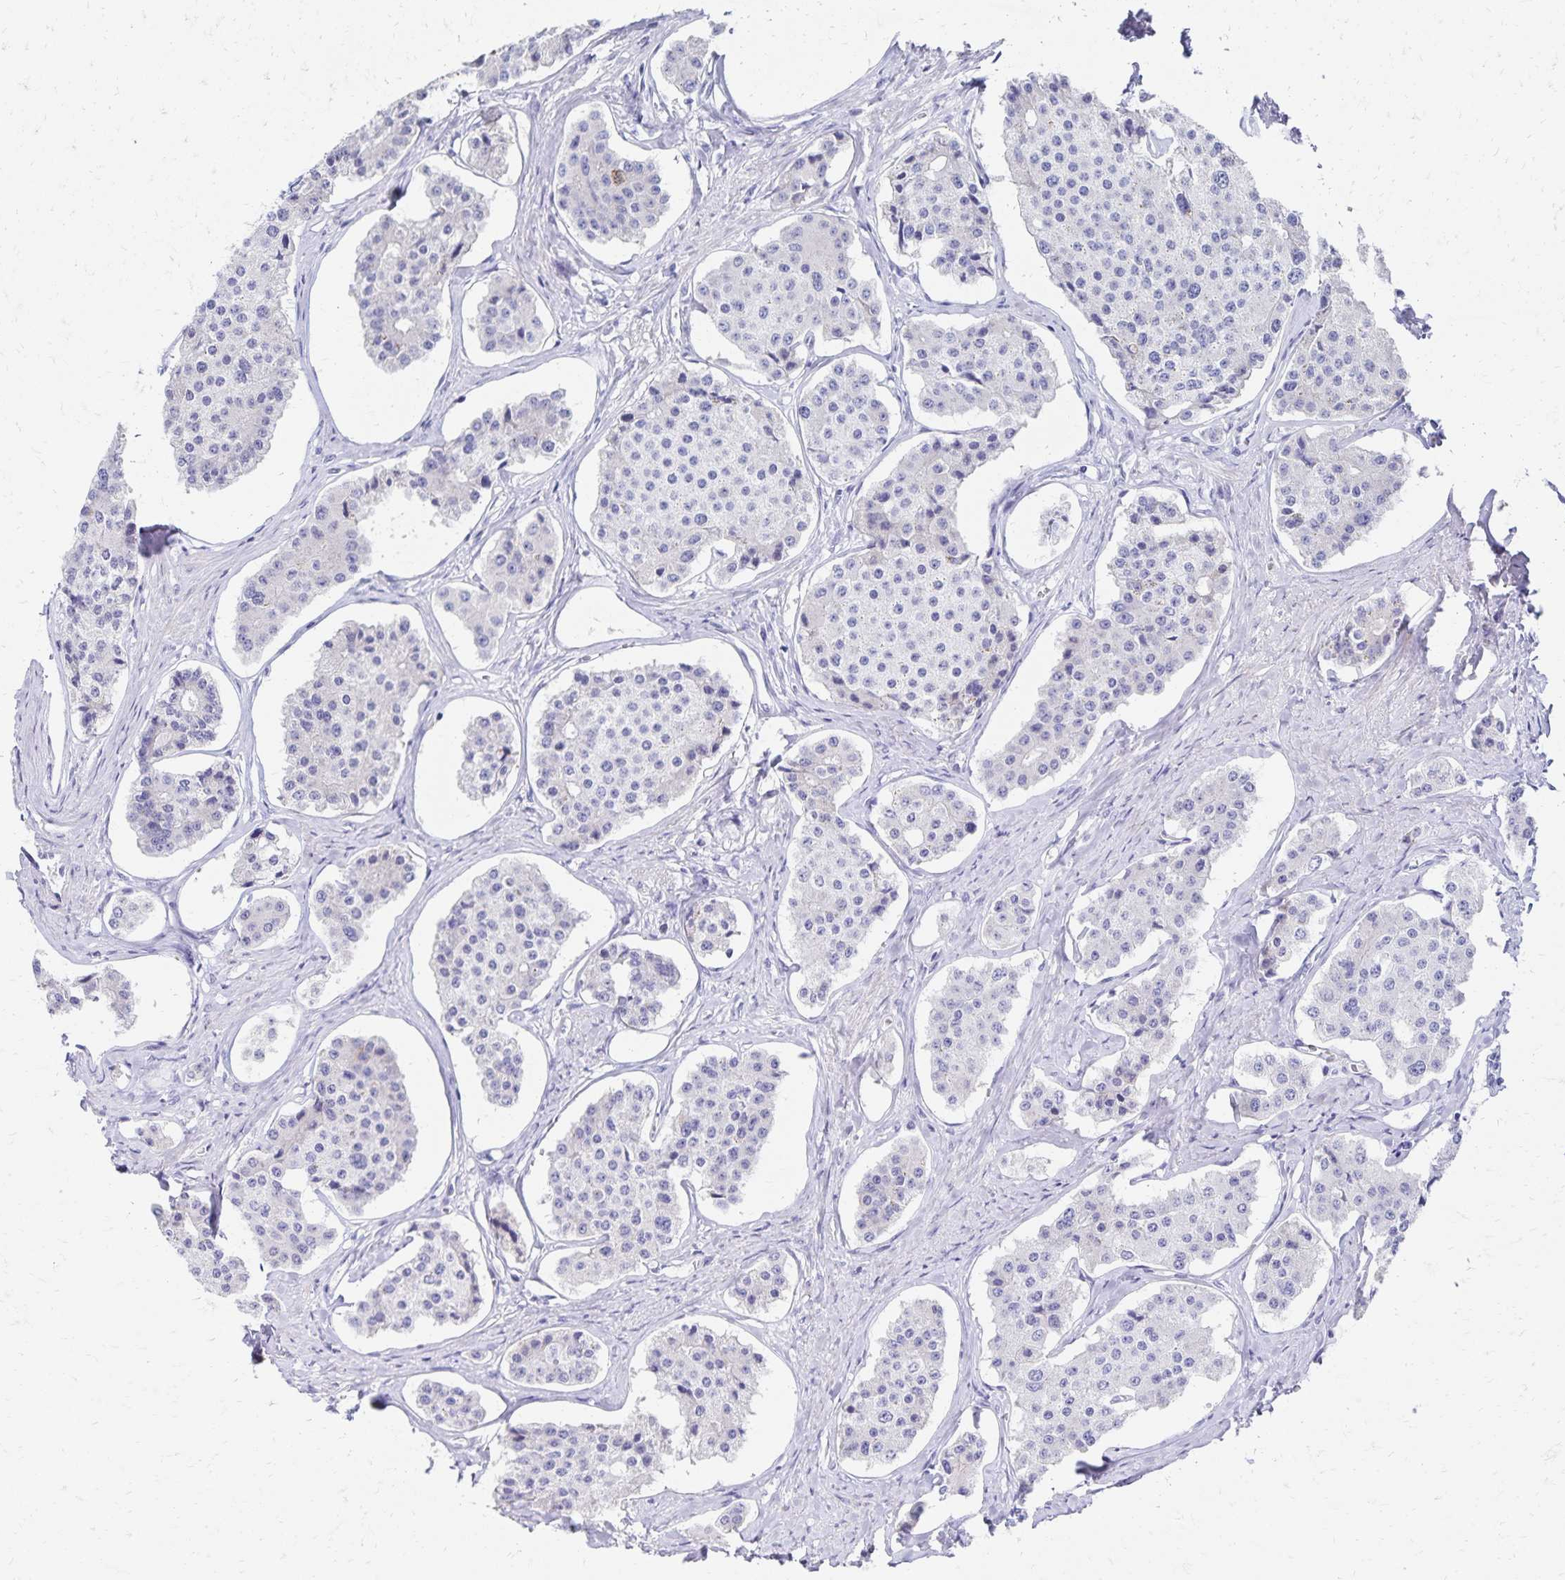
{"staining": {"intensity": "negative", "quantity": "none", "location": "none"}, "tissue": "carcinoid", "cell_type": "Tumor cells", "image_type": "cancer", "snomed": [{"axis": "morphology", "description": "Carcinoid, malignant, NOS"}, {"axis": "topography", "description": "Small intestine"}], "caption": "Immunohistochemical staining of human carcinoid (malignant) demonstrates no significant positivity in tumor cells.", "gene": "NECAP1", "patient": {"sex": "female", "age": 65}}